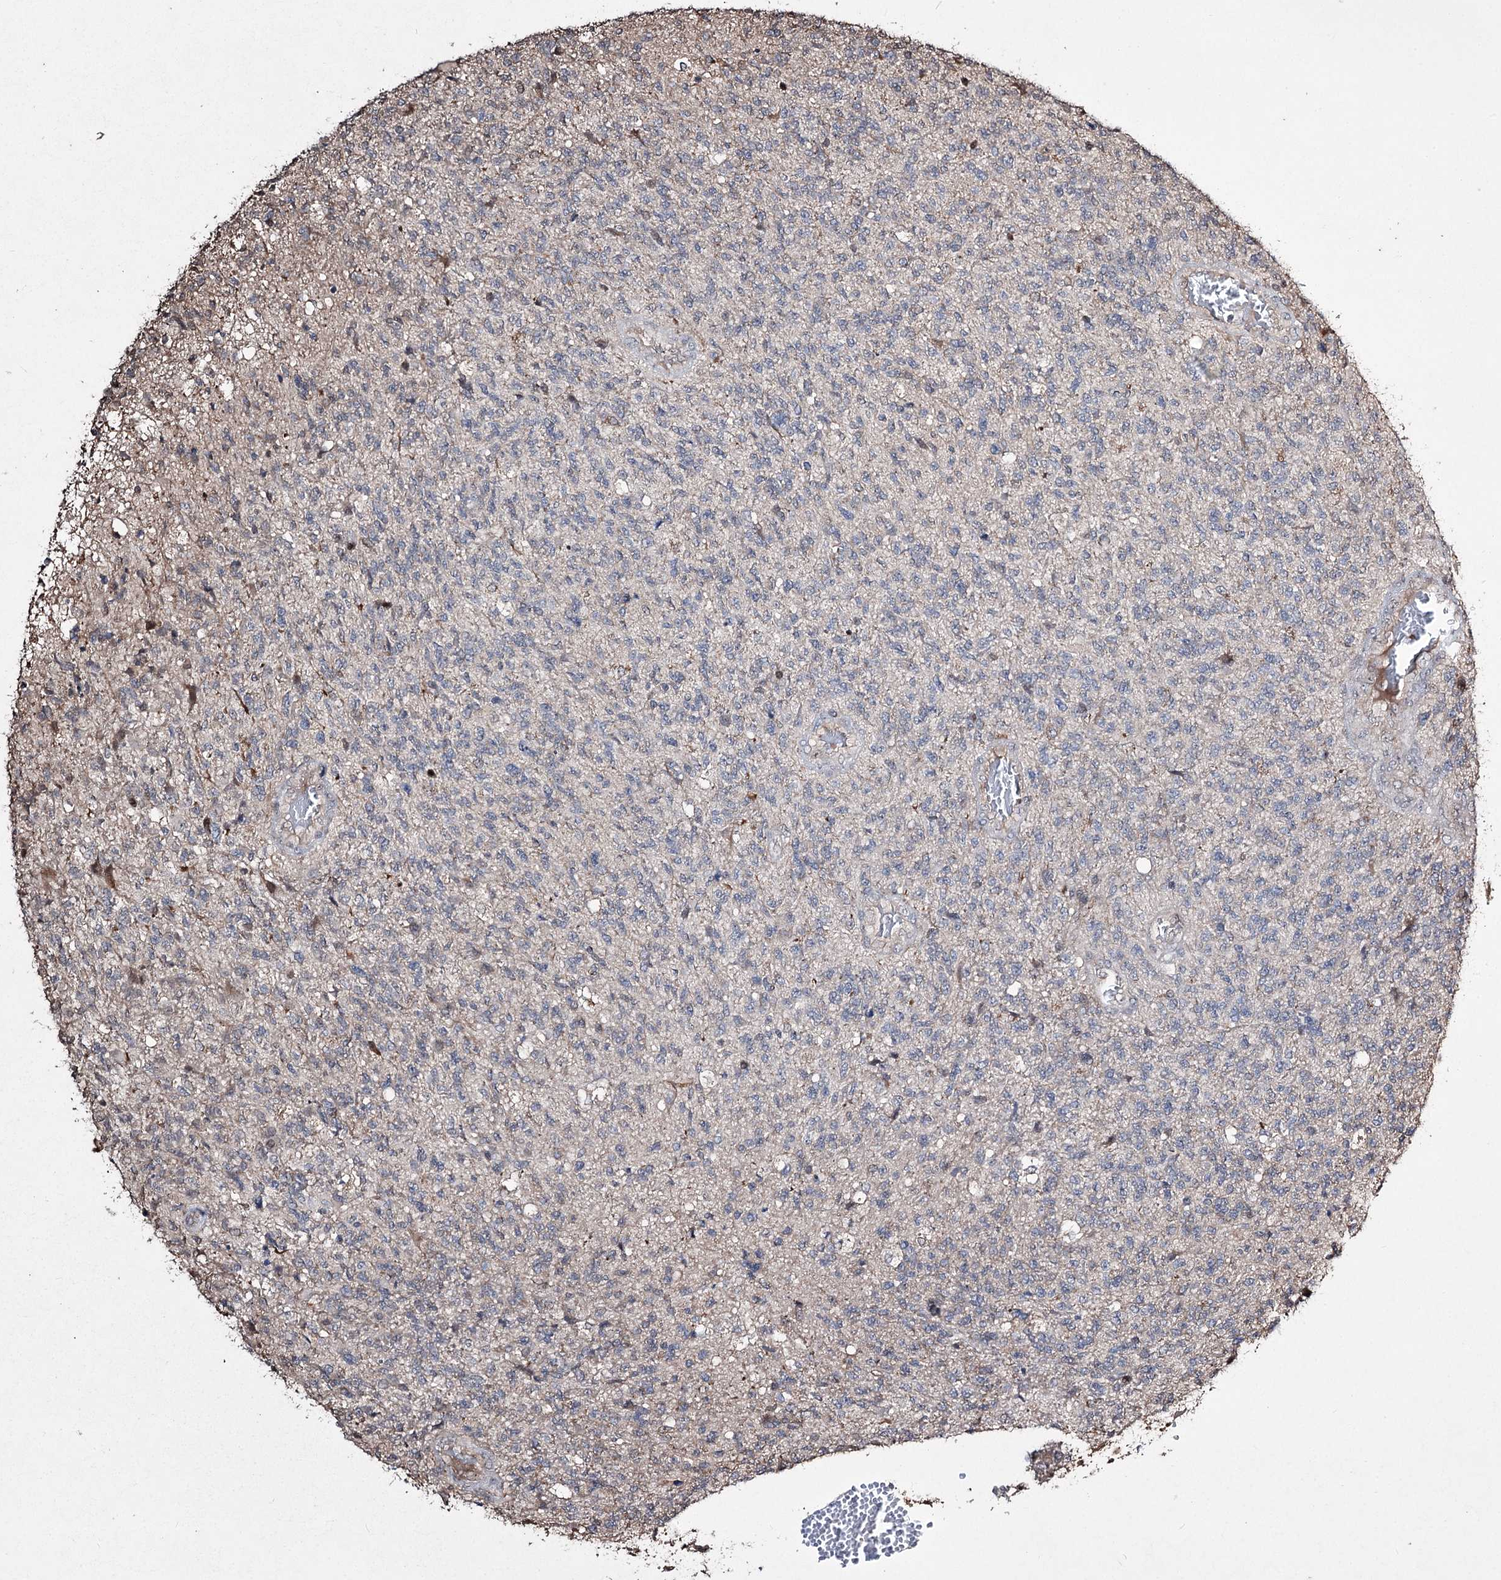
{"staining": {"intensity": "negative", "quantity": "none", "location": "none"}, "tissue": "glioma", "cell_type": "Tumor cells", "image_type": "cancer", "snomed": [{"axis": "morphology", "description": "Glioma, malignant, High grade"}, {"axis": "topography", "description": "Brain"}], "caption": "Malignant glioma (high-grade) stained for a protein using IHC displays no staining tumor cells.", "gene": "CPNE8", "patient": {"sex": "male", "age": 56}}